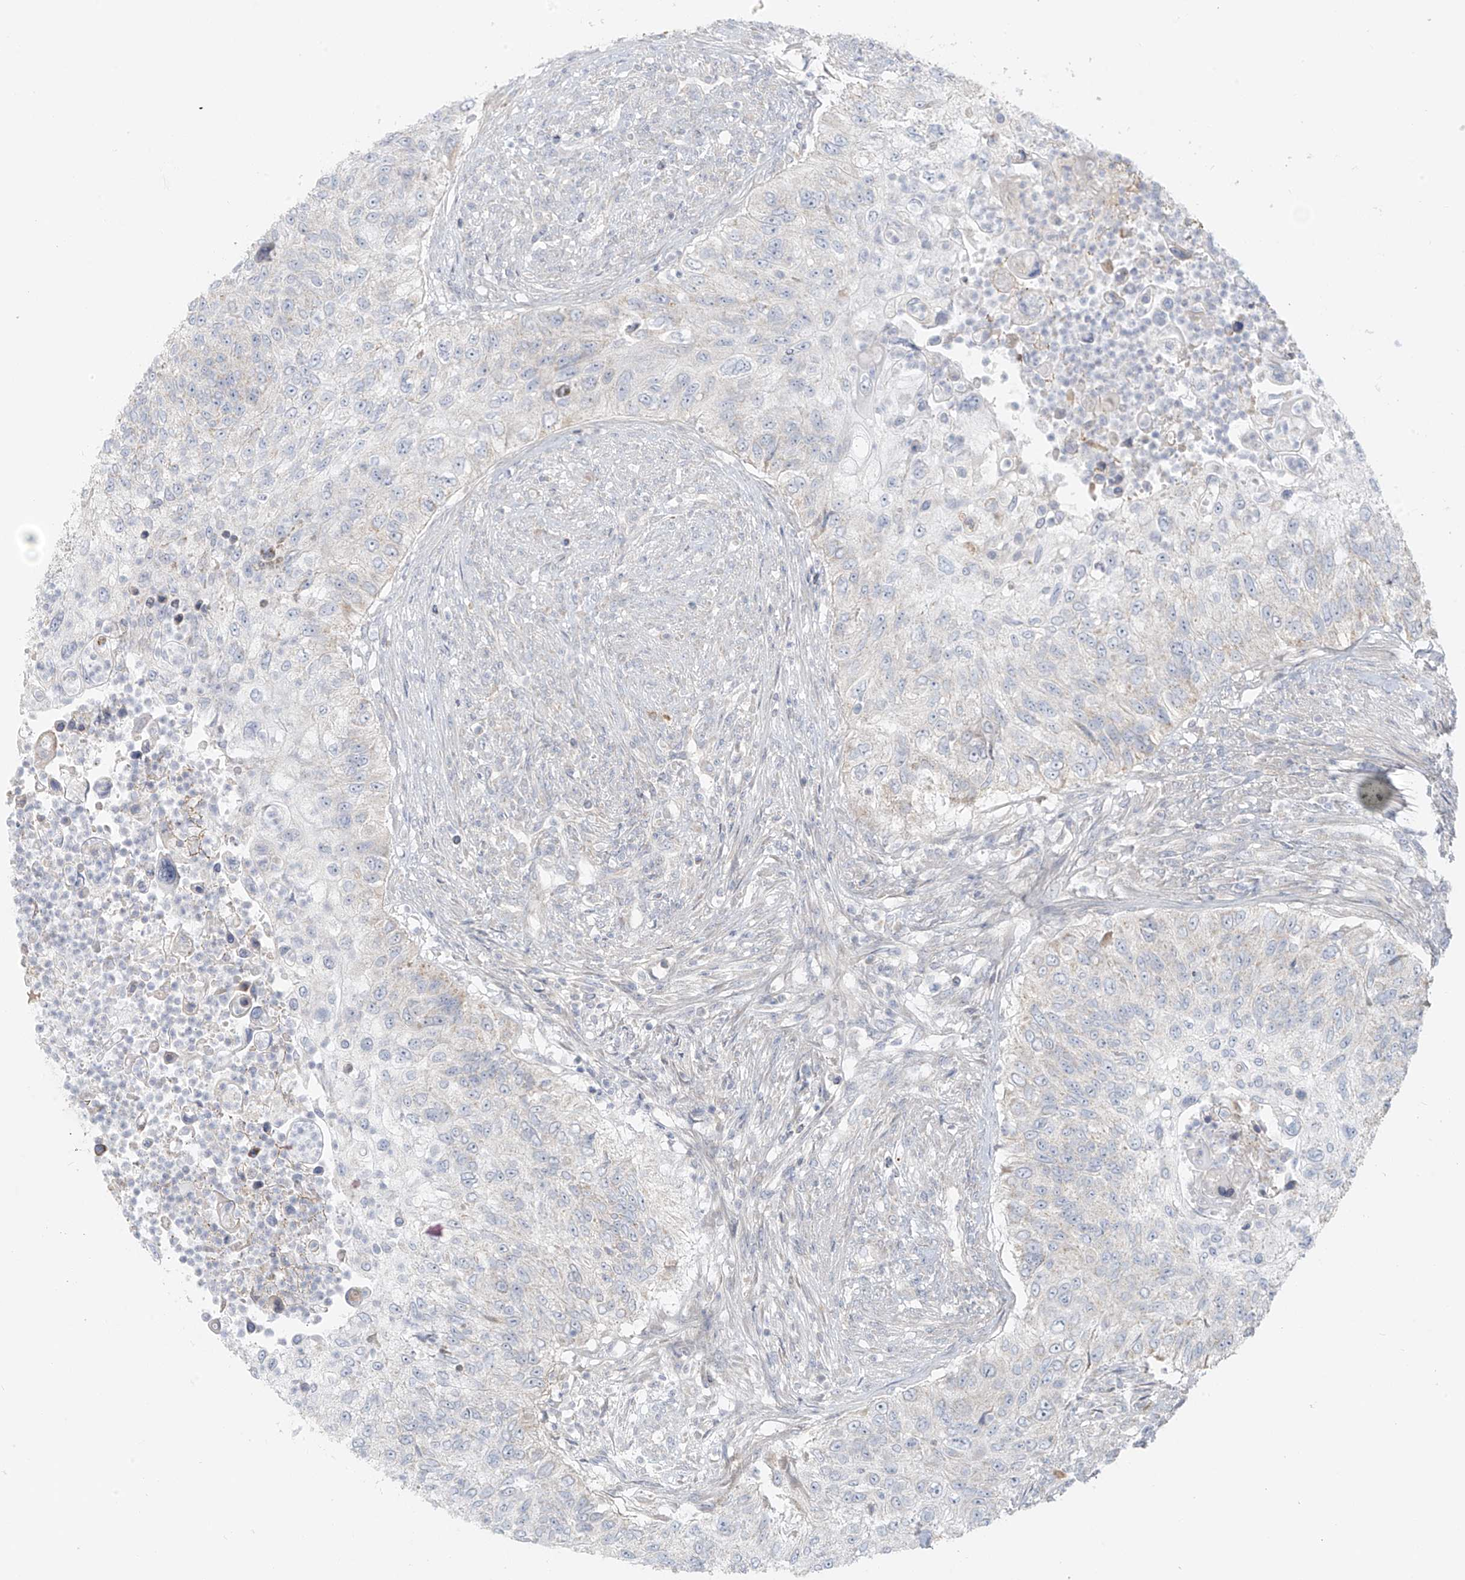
{"staining": {"intensity": "negative", "quantity": "none", "location": "none"}, "tissue": "urothelial cancer", "cell_type": "Tumor cells", "image_type": "cancer", "snomed": [{"axis": "morphology", "description": "Urothelial carcinoma, High grade"}, {"axis": "topography", "description": "Urinary bladder"}], "caption": "Immunohistochemistry histopathology image of neoplastic tissue: human urothelial carcinoma (high-grade) stained with DAB displays no significant protein expression in tumor cells.", "gene": "UST", "patient": {"sex": "female", "age": 60}}